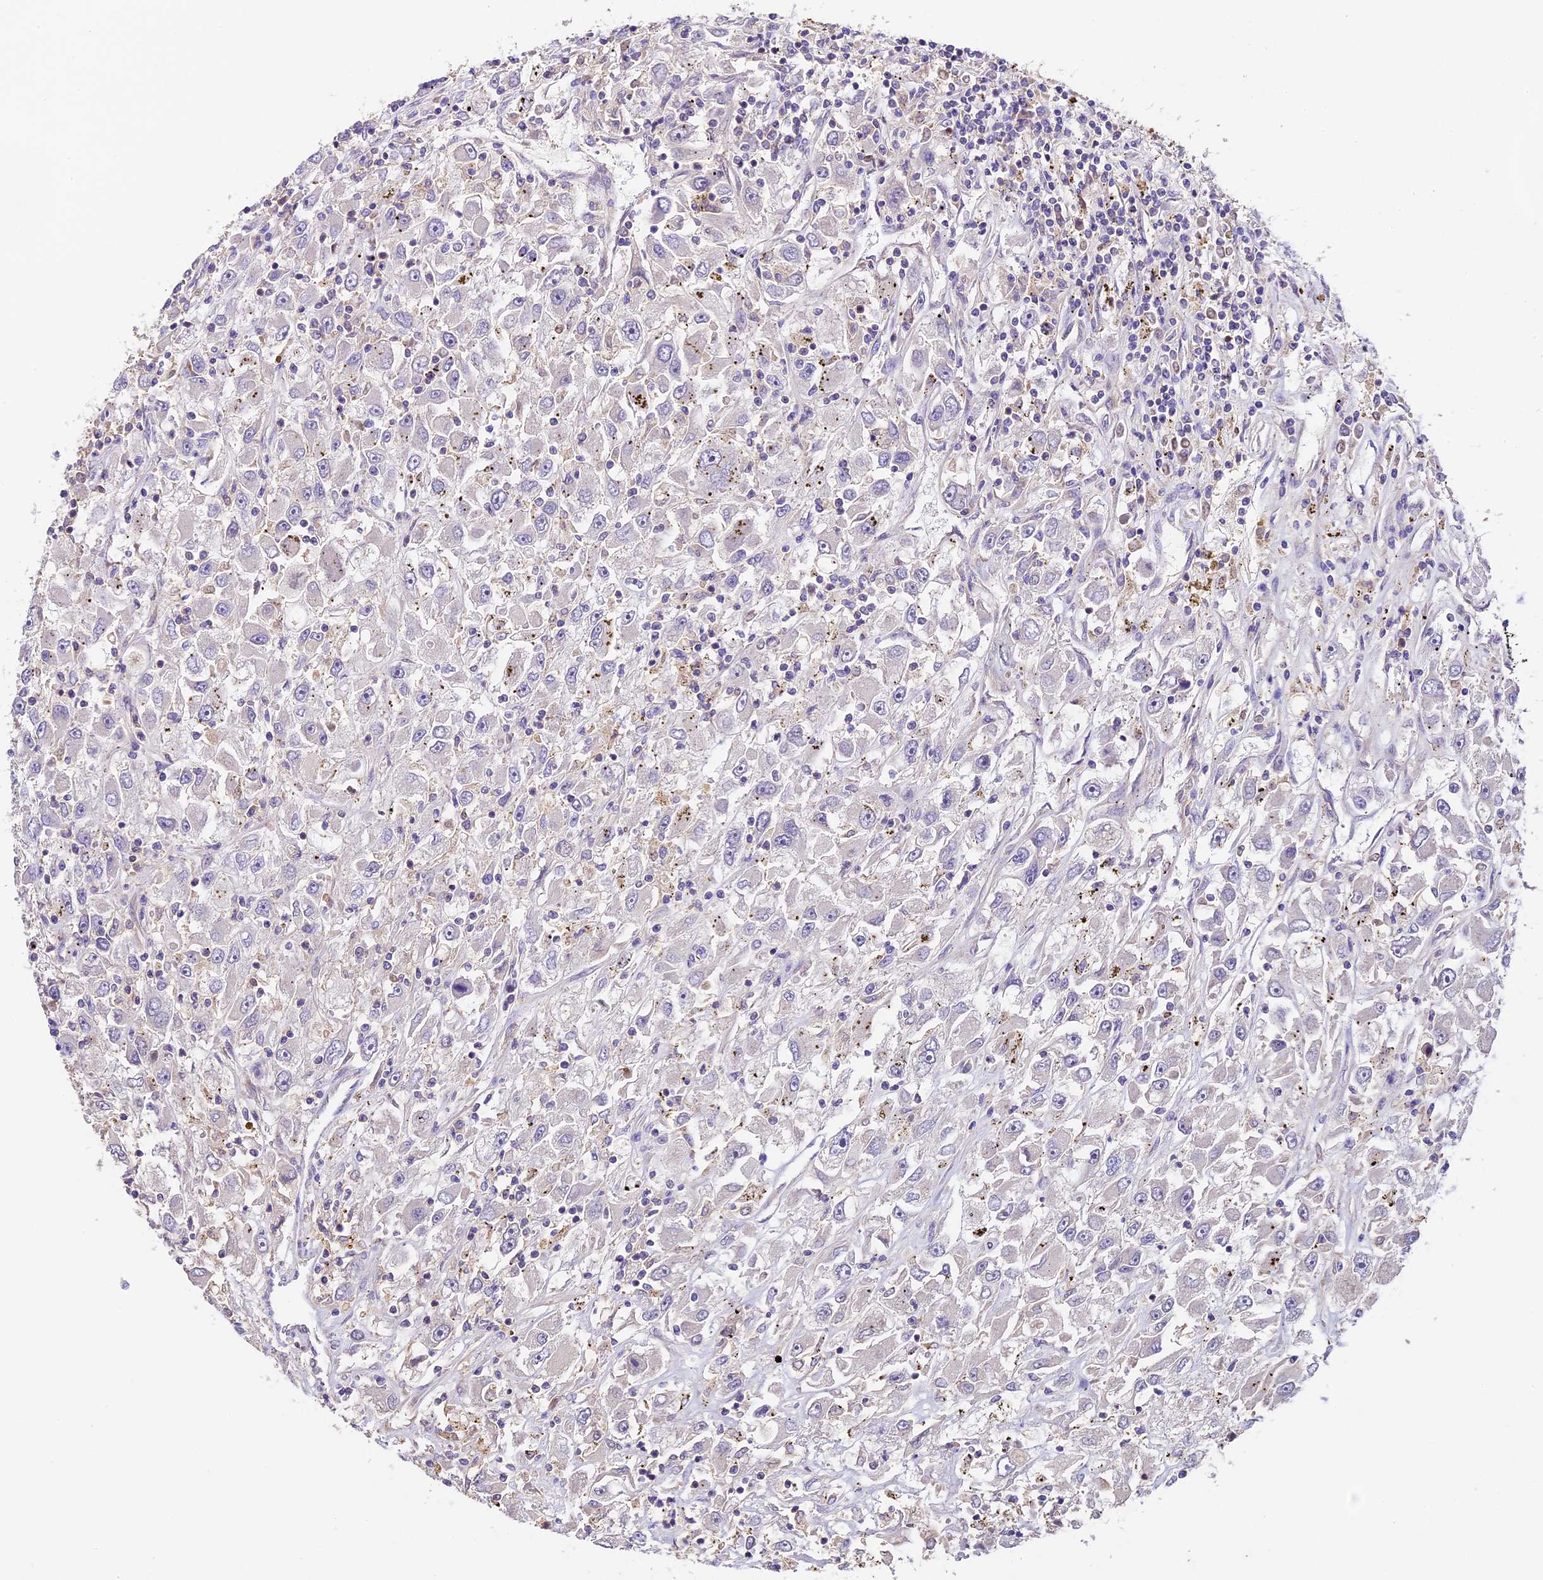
{"staining": {"intensity": "negative", "quantity": "none", "location": "none"}, "tissue": "renal cancer", "cell_type": "Tumor cells", "image_type": "cancer", "snomed": [{"axis": "morphology", "description": "Adenocarcinoma, NOS"}, {"axis": "topography", "description": "Kidney"}], "caption": "Immunohistochemical staining of renal cancer displays no significant positivity in tumor cells.", "gene": "TBC1D1", "patient": {"sex": "female", "age": 52}}